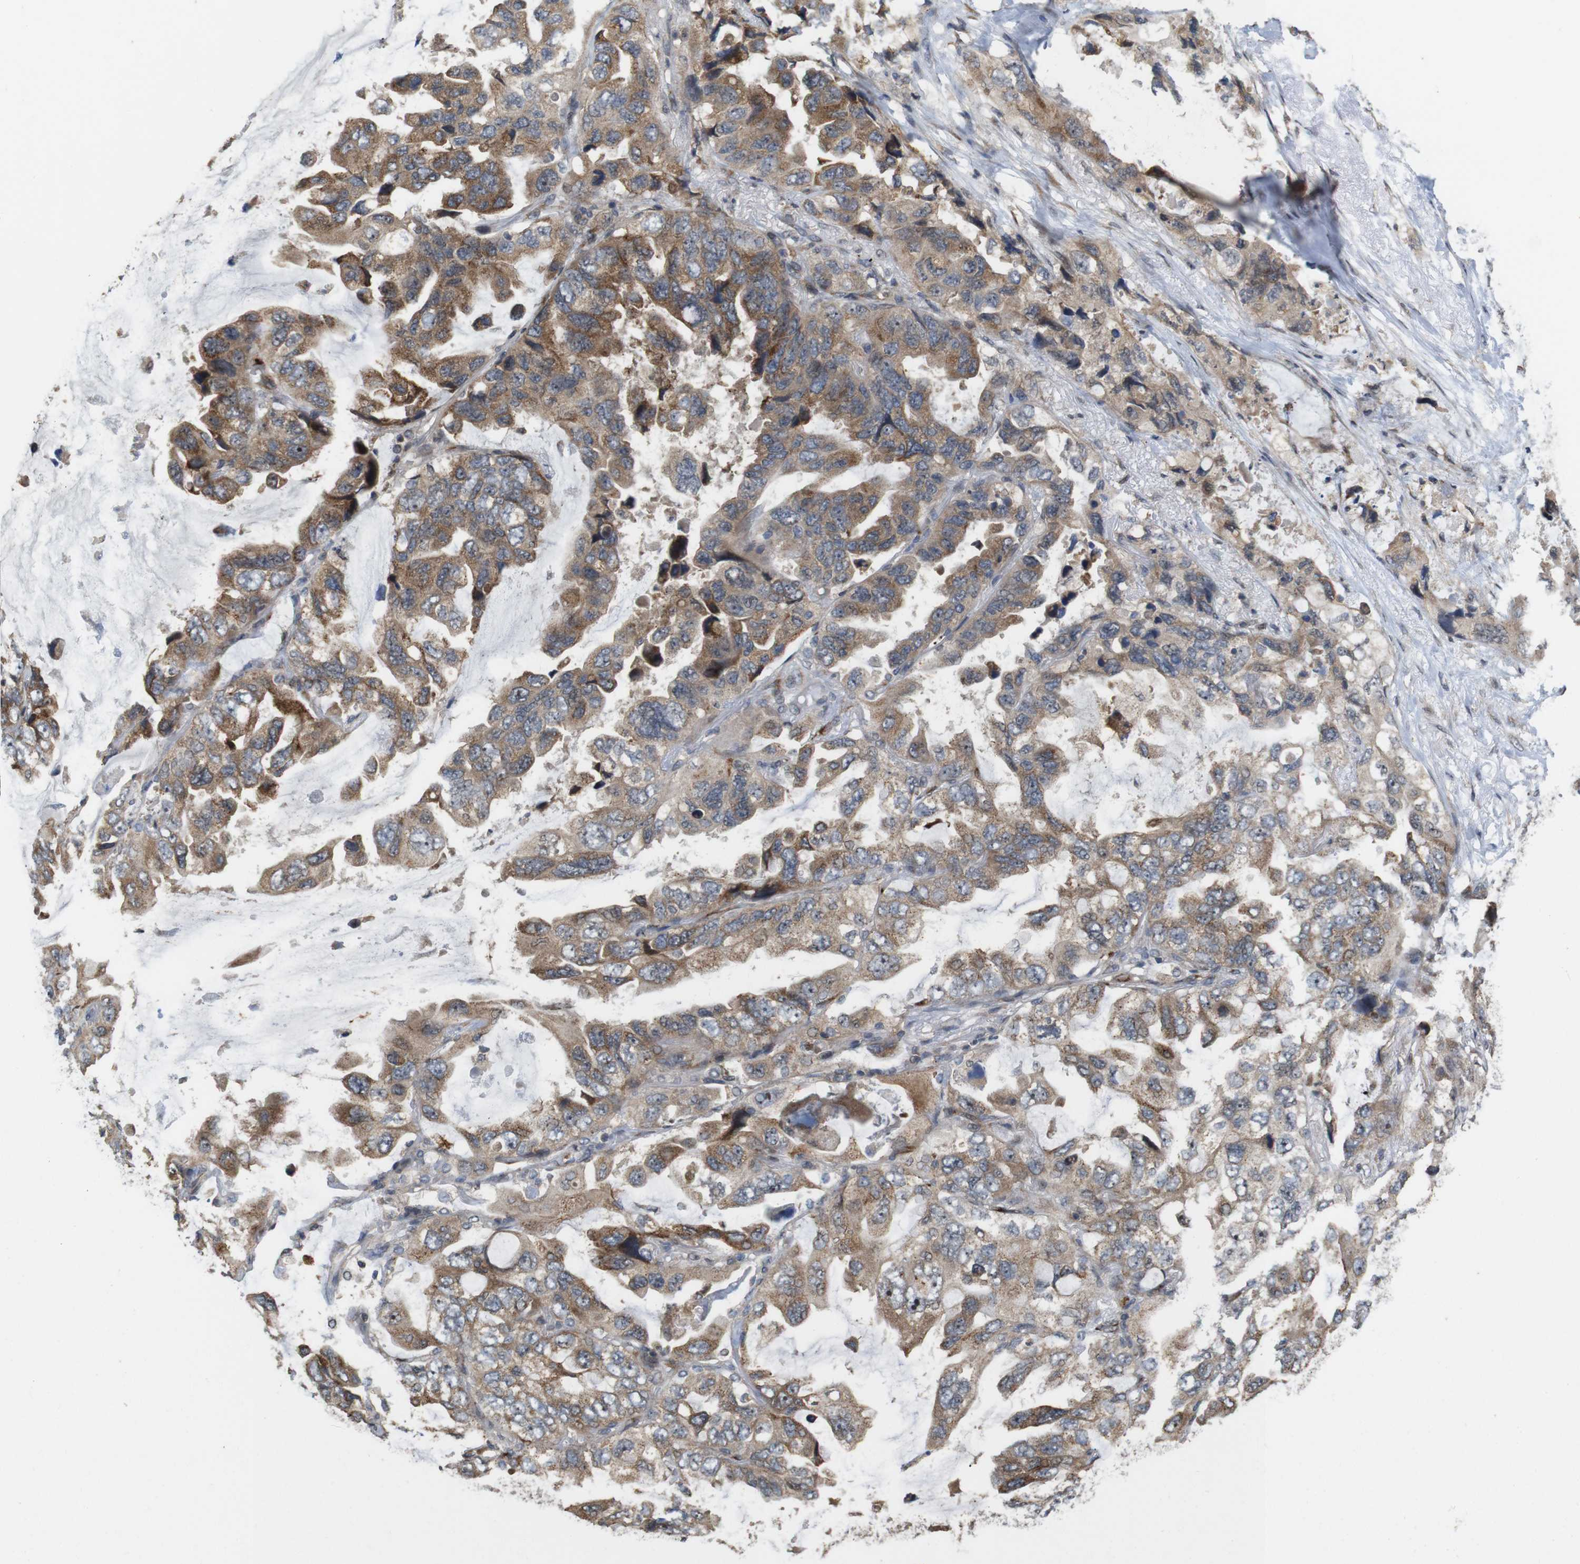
{"staining": {"intensity": "moderate", "quantity": ">75%", "location": "cytoplasmic/membranous,nuclear"}, "tissue": "lung cancer", "cell_type": "Tumor cells", "image_type": "cancer", "snomed": [{"axis": "morphology", "description": "Squamous cell carcinoma, NOS"}, {"axis": "topography", "description": "Lung"}], "caption": "Immunohistochemical staining of human lung squamous cell carcinoma shows medium levels of moderate cytoplasmic/membranous and nuclear staining in about >75% of tumor cells. Using DAB (brown) and hematoxylin (blue) stains, captured at high magnification using brightfield microscopy.", "gene": "EFCAB14", "patient": {"sex": "female", "age": 73}}